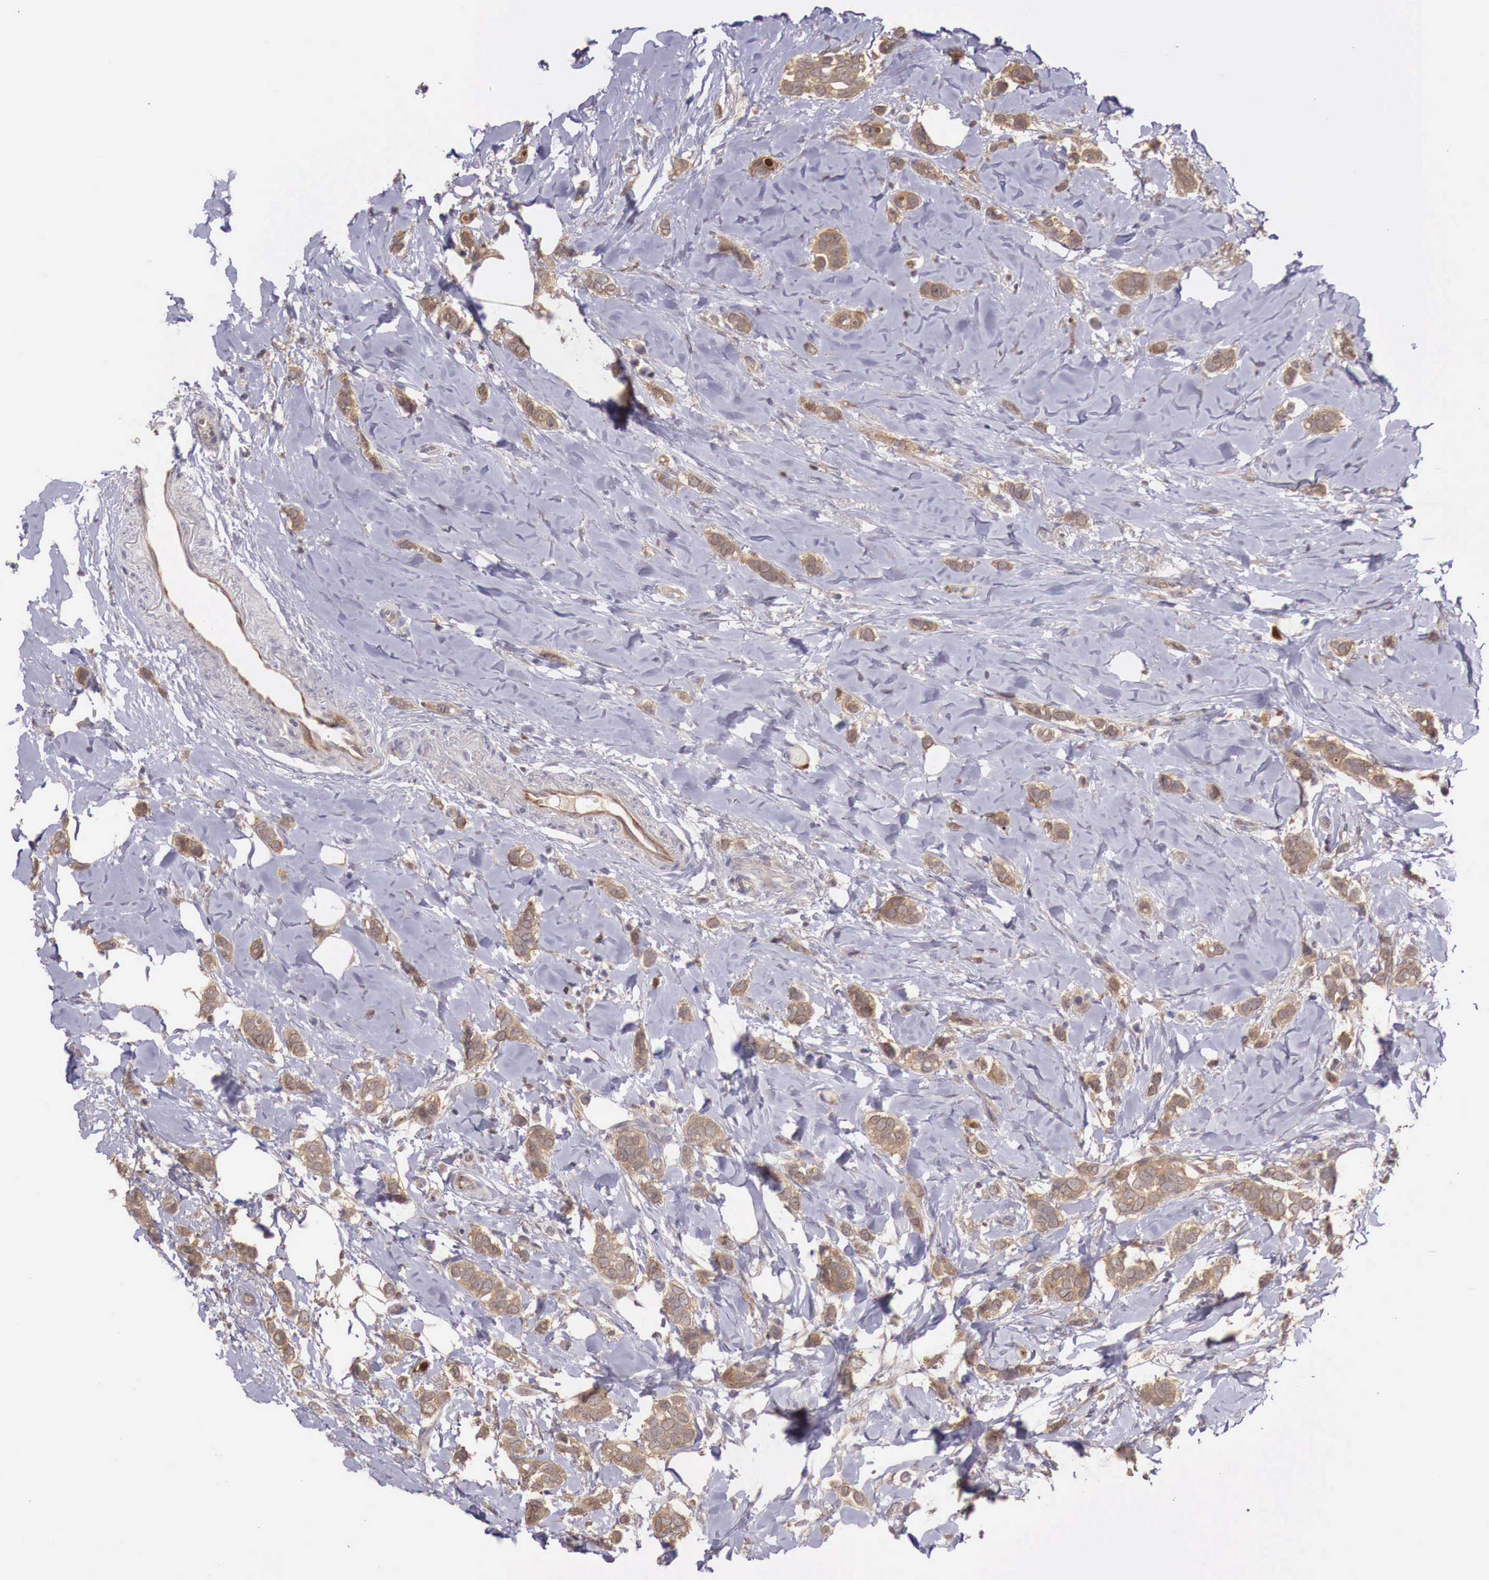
{"staining": {"intensity": "moderate", "quantity": ">75%", "location": "cytoplasmic/membranous"}, "tissue": "breast cancer", "cell_type": "Tumor cells", "image_type": "cancer", "snomed": [{"axis": "morphology", "description": "Duct carcinoma"}, {"axis": "topography", "description": "Breast"}], "caption": "Immunohistochemistry (IHC) (DAB (3,3'-diaminobenzidine)) staining of intraductal carcinoma (breast) demonstrates moderate cytoplasmic/membranous protein expression in approximately >75% of tumor cells.", "gene": "GAB2", "patient": {"sex": "female", "age": 72}}